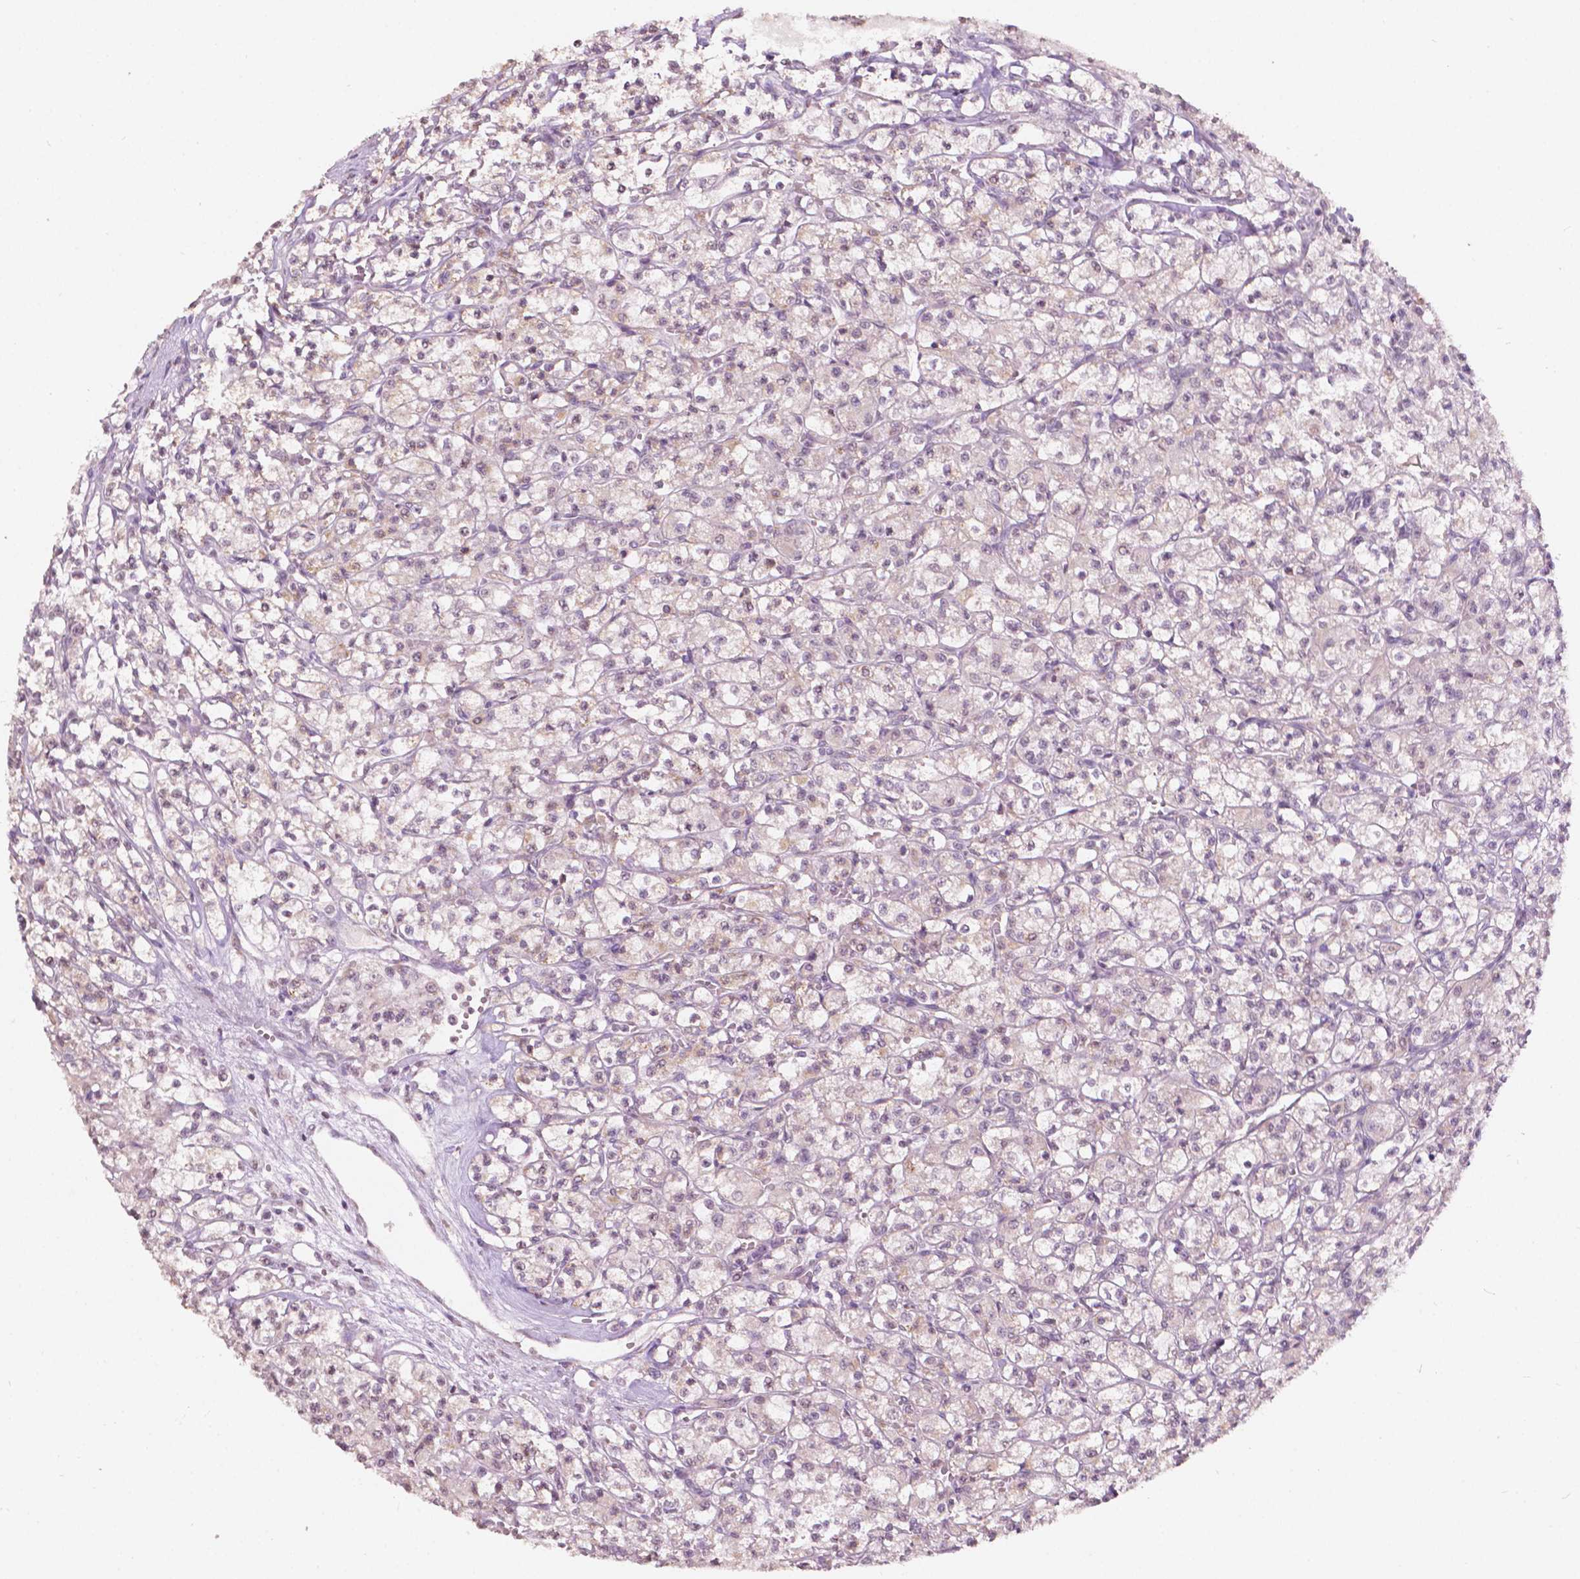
{"staining": {"intensity": "negative", "quantity": "none", "location": "none"}, "tissue": "renal cancer", "cell_type": "Tumor cells", "image_type": "cancer", "snomed": [{"axis": "morphology", "description": "Adenocarcinoma, NOS"}, {"axis": "topography", "description": "Kidney"}], "caption": "Immunohistochemical staining of renal cancer (adenocarcinoma) reveals no significant expression in tumor cells.", "gene": "NOS1AP", "patient": {"sex": "female", "age": 70}}